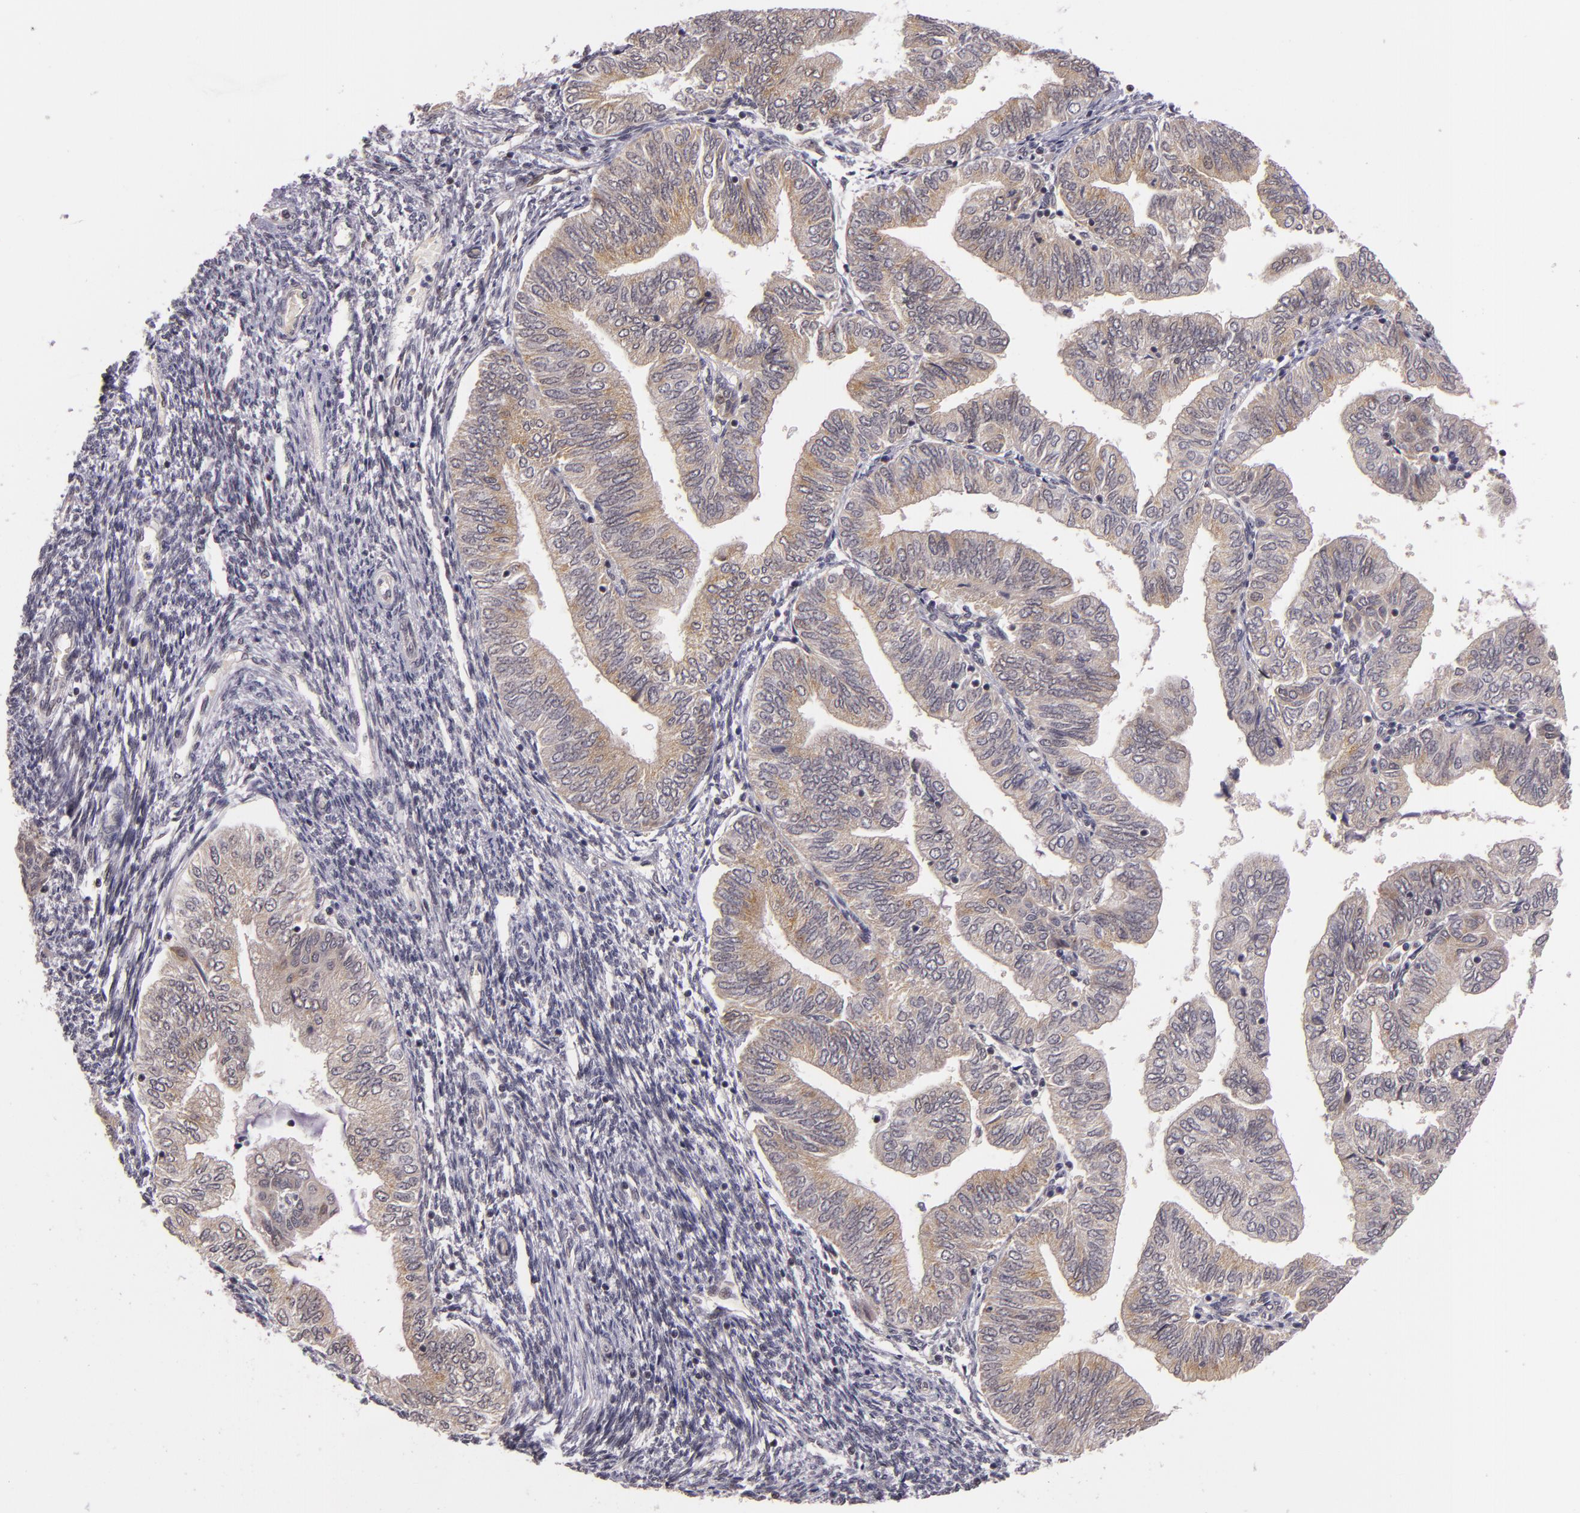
{"staining": {"intensity": "weak", "quantity": "25%-75%", "location": "cytoplasmic/membranous"}, "tissue": "endometrial cancer", "cell_type": "Tumor cells", "image_type": "cancer", "snomed": [{"axis": "morphology", "description": "Adenocarcinoma, NOS"}, {"axis": "topography", "description": "Endometrium"}], "caption": "A brown stain shows weak cytoplasmic/membranous staining of a protein in human endometrial adenocarcinoma tumor cells. The staining was performed using DAB to visualize the protein expression in brown, while the nuclei were stained in blue with hematoxylin (Magnification: 20x).", "gene": "ALX1", "patient": {"sex": "female", "age": 51}}